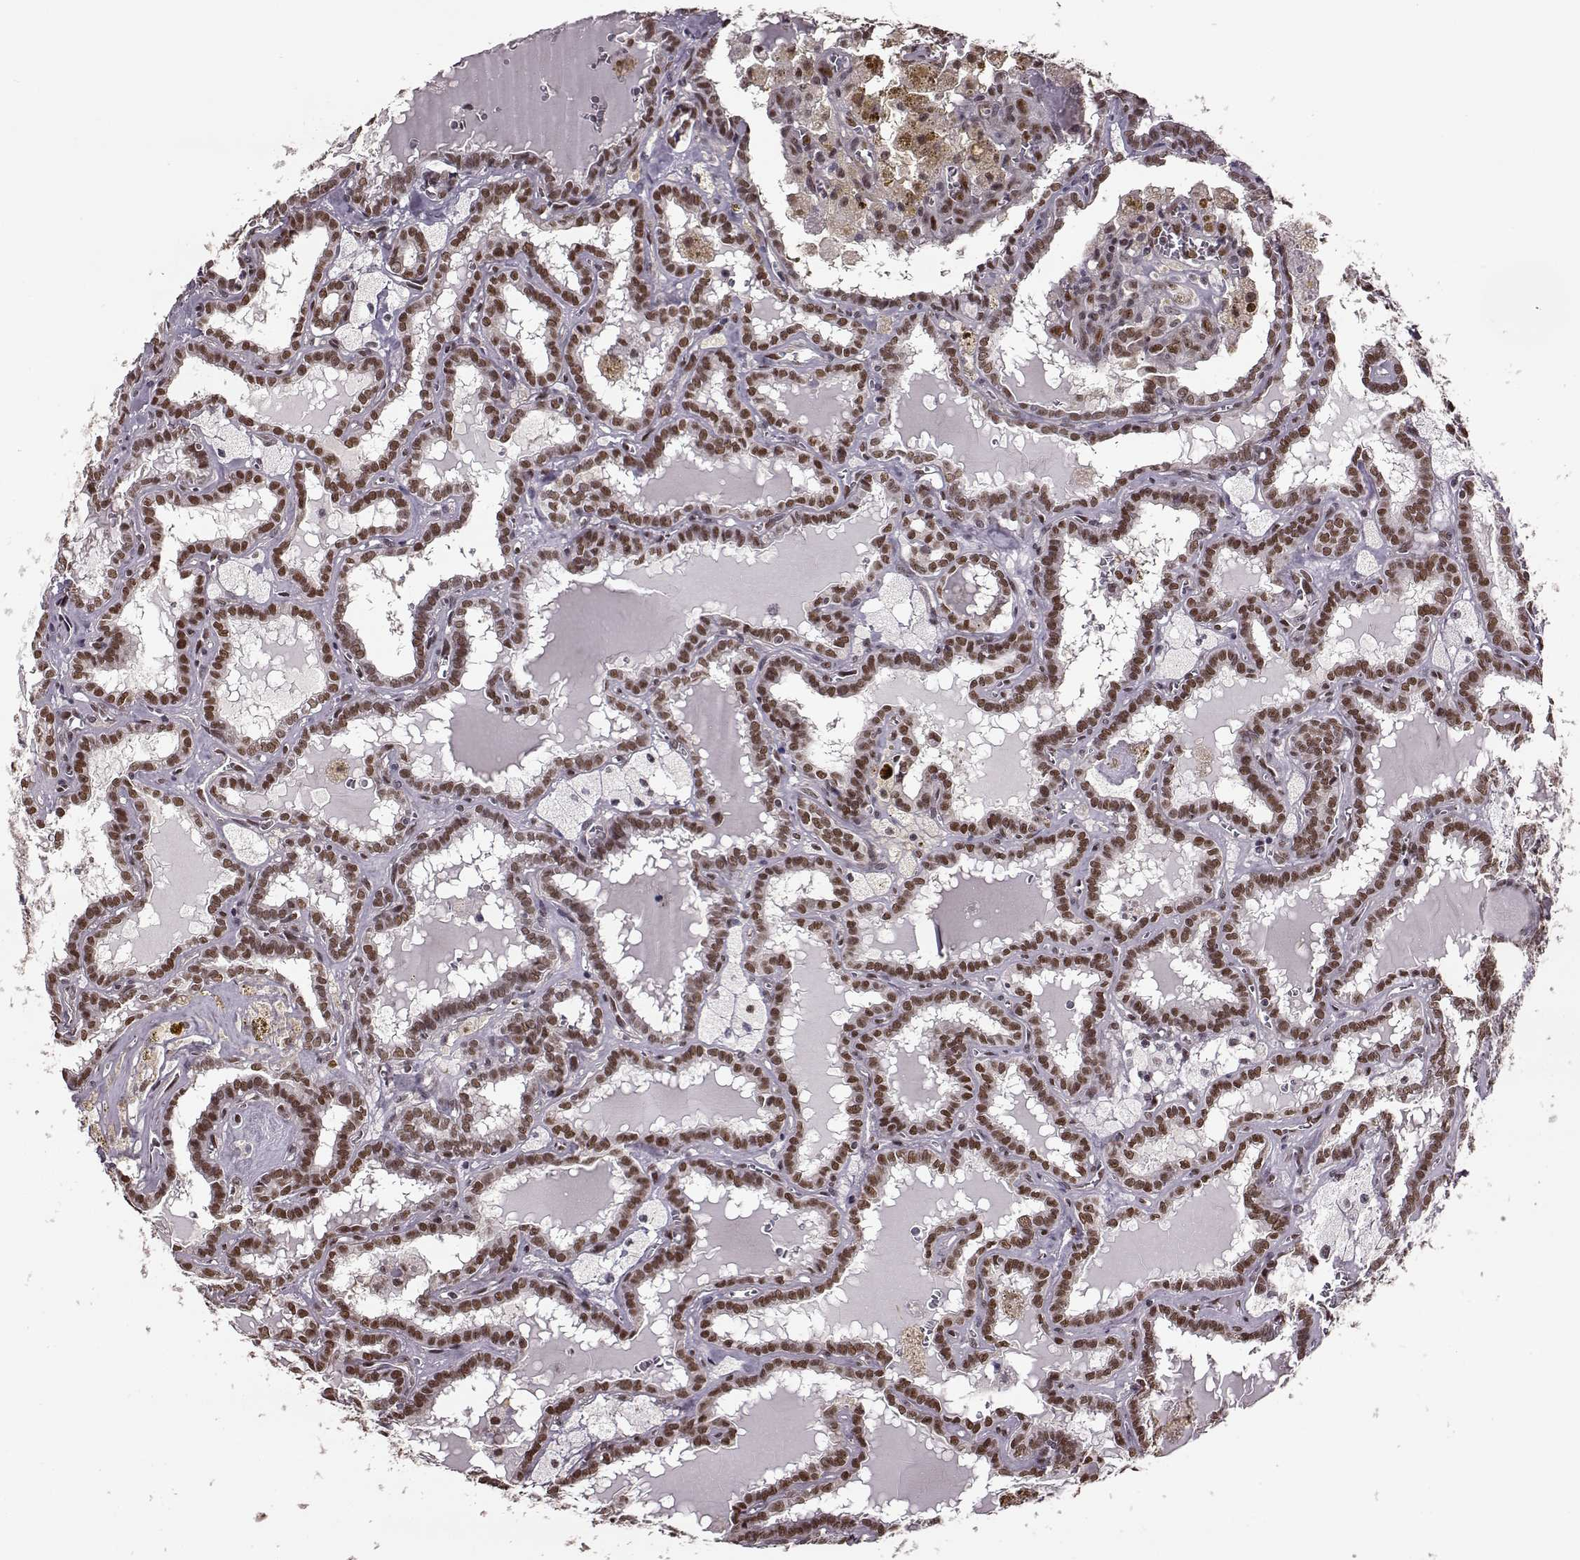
{"staining": {"intensity": "moderate", "quantity": ">75%", "location": "nuclear"}, "tissue": "thyroid cancer", "cell_type": "Tumor cells", "image_type": "cancer", "snomed": [{"axis": "morphology", "description": "Papillary adenocarcinoma, NOS"}, {"axis": "topography", "description": "Thyroid gland"}], "caption": "Thyroid cancer stained with a protein marker reveals moderate staining in tumor cells.", "gene": "FTO", "patient": {"sex": "female", "age": 39}}